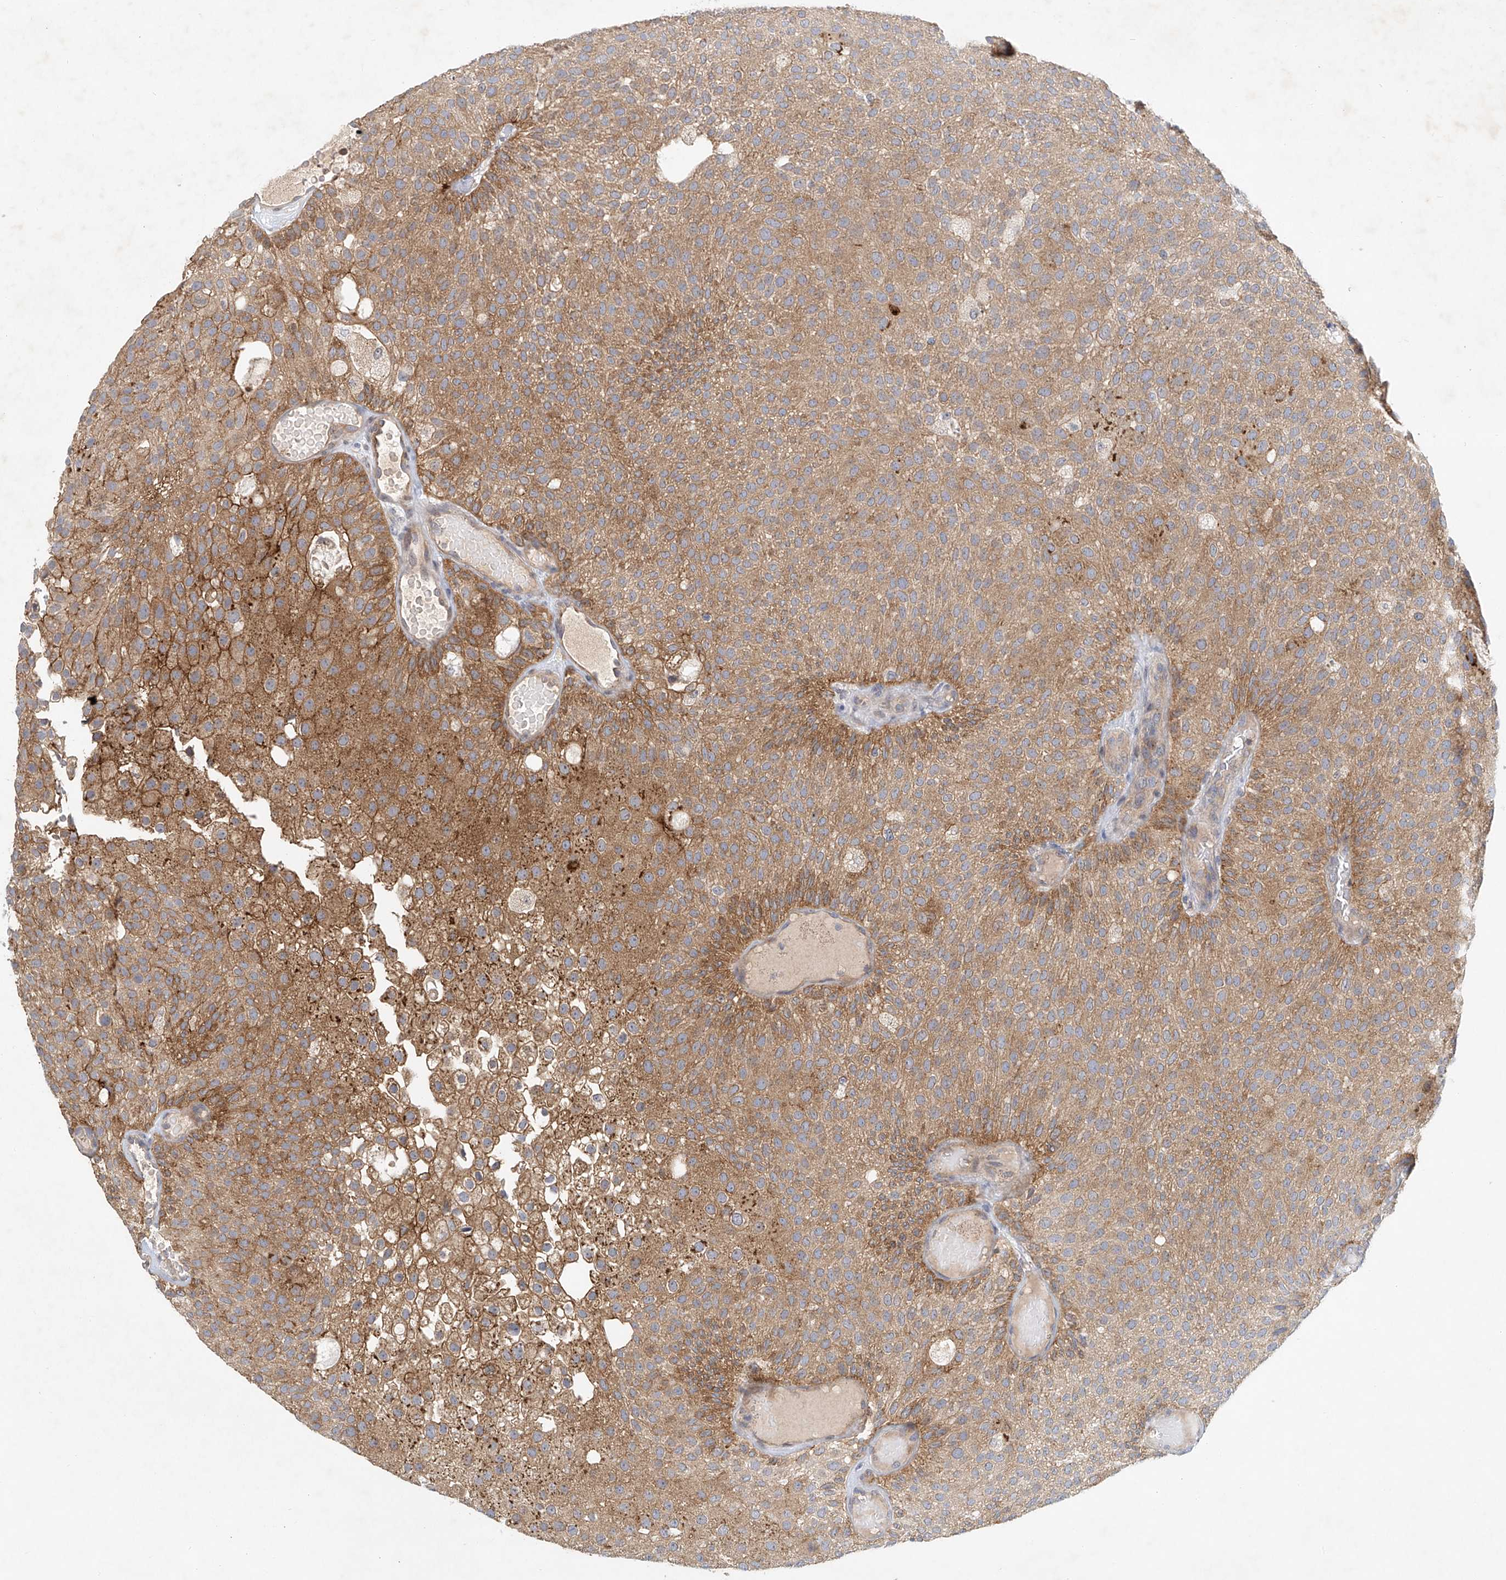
{"staining": {"intensity": "moderate", "quantity": ">75%", "location": "cytoplasmic/membranous"}, "tissue": "urothelial cancer", "cell_type": "Tumor cells", "image_type": "cancer", "snomed": [{"axis": "morphology", "description": "Urothelial carcinoma, Low grade"}, {"axis": "topography", "description": "Urinary bladder"}], "caption": "Protein staining by immunohistochemistry shows moderate cytoplasmic/membranous staining in about >75% of tumor cells in urothelial cancer.", "gene": "CARMIL1", "patient": {"sex": "male", "age": 78}}